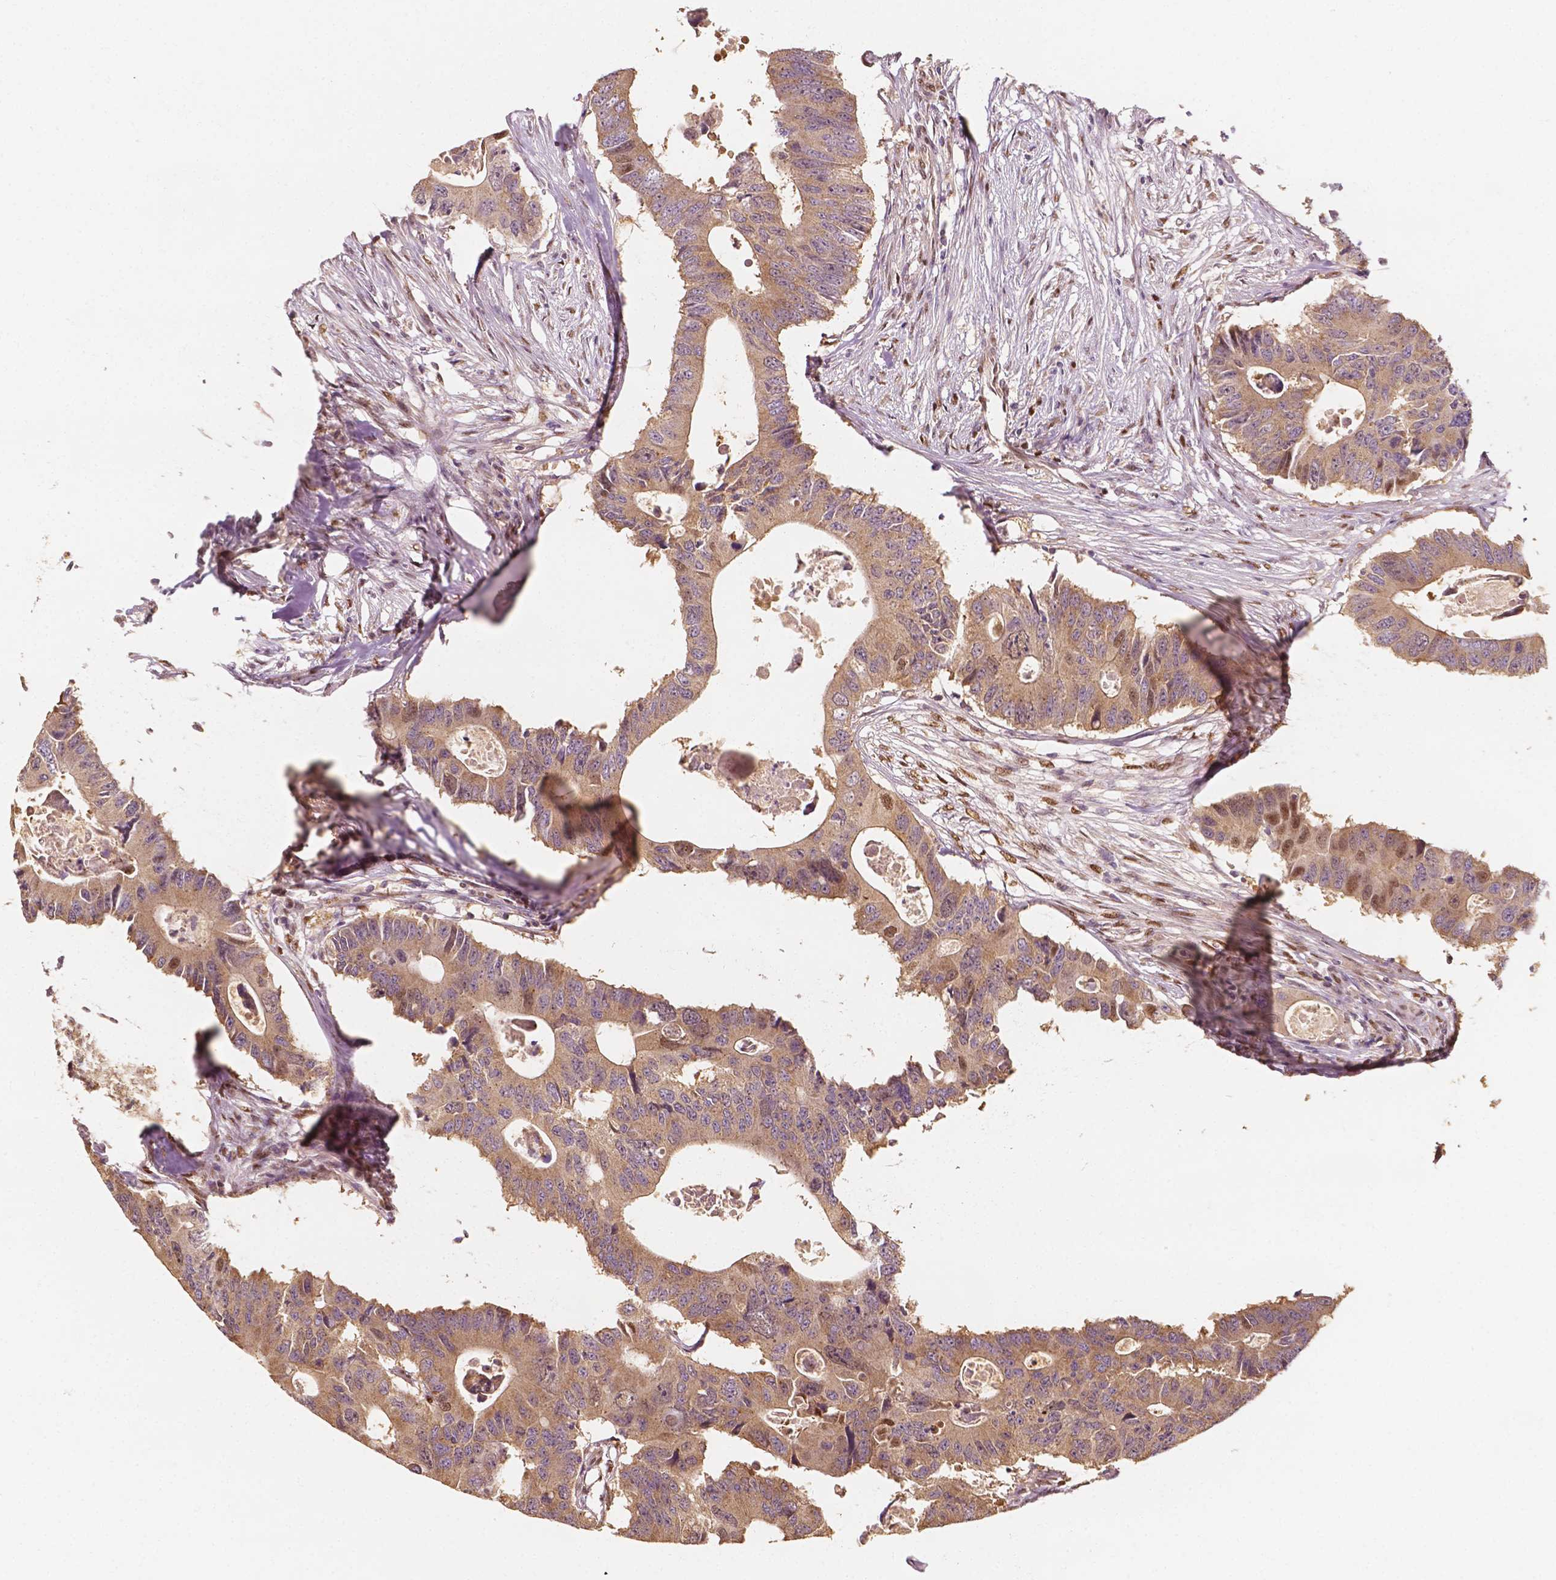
{"staining": {"intensity": "moderate", "quantity": "<25%", "location": "cytoplasmic/membranous,nuclear"}, "tissue": "colorectal cancer", "cell_type": "Tumor cells", "image_type": "cancer", "snomed": [{"axis": "morphology", "description": "Adenocarcinoma, NOS"}, {"axis": "topography", "description": "Colon"}], "caption": "Brown immunohistochemical staining in colorectal cancer (adenocarcinoma) displays moderate cytoplasmic/membranous and nuclear expression in approximately <25% of tumor cells. The staining is performed using DAB (3,3'-diaminobenzidine) brown chromogen to label protein expression. The nuclei are counter-stained blue using hematoxylin.", "gene": "TBC1D17", "patient": {"sex": "male", "age": 71}}